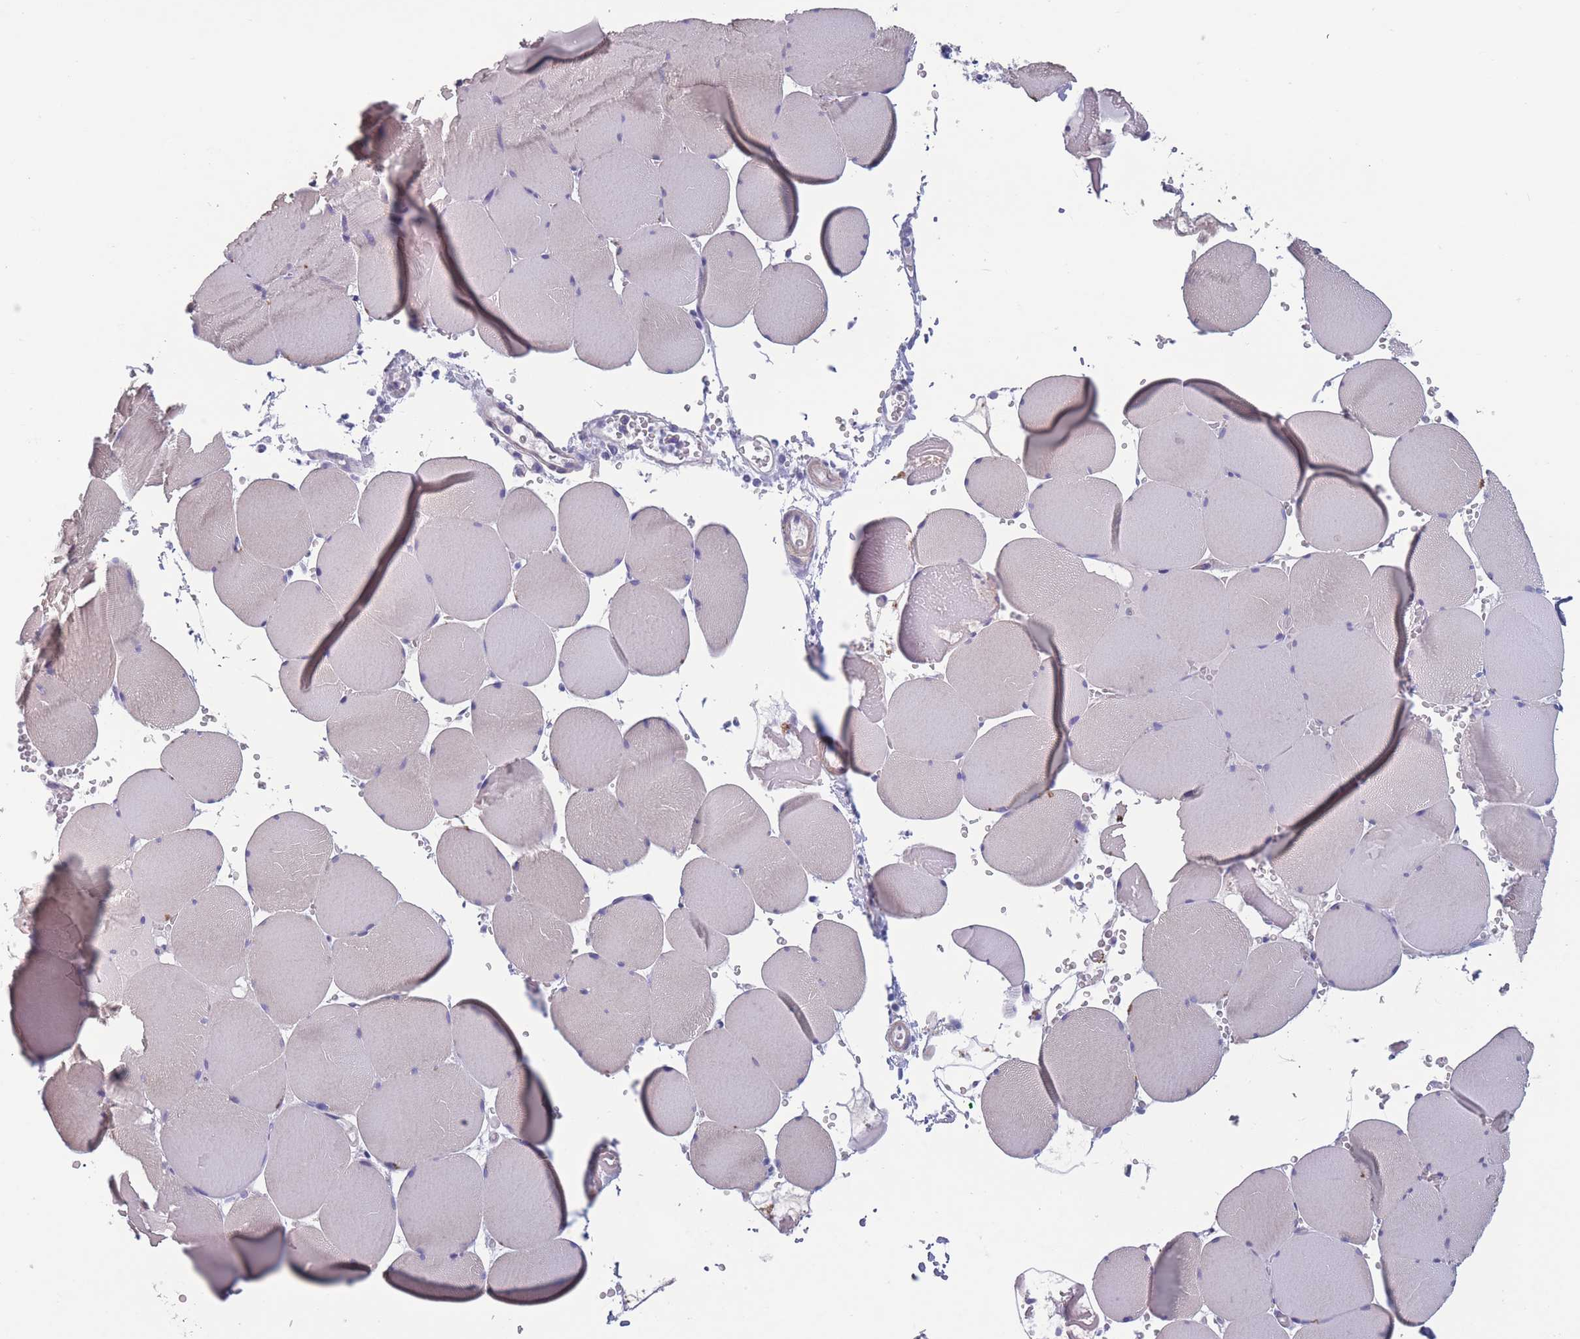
{"staining": {"intensity": "negative", "quantity": "none", "location": "none"}, "tissue": "skeletal muscle", "cell_type": "Myocytes", "image_type": "normal", "snomed": [{"axis": "morphology", "description": "Normal tissue, NOS"}, {"axis": "topography", "description": "Skeletal muscle"}, {"axis": "topography", "description": "Head-Neck"}], "caption": "Immunohistochemistry (IHC) histopathology image of unremarkable skeletal muscle stained for a protein (brown), which shows no staining in myocytes.", "gene": "OR4C5", "patient": {"sex": "male", "age": 66}}